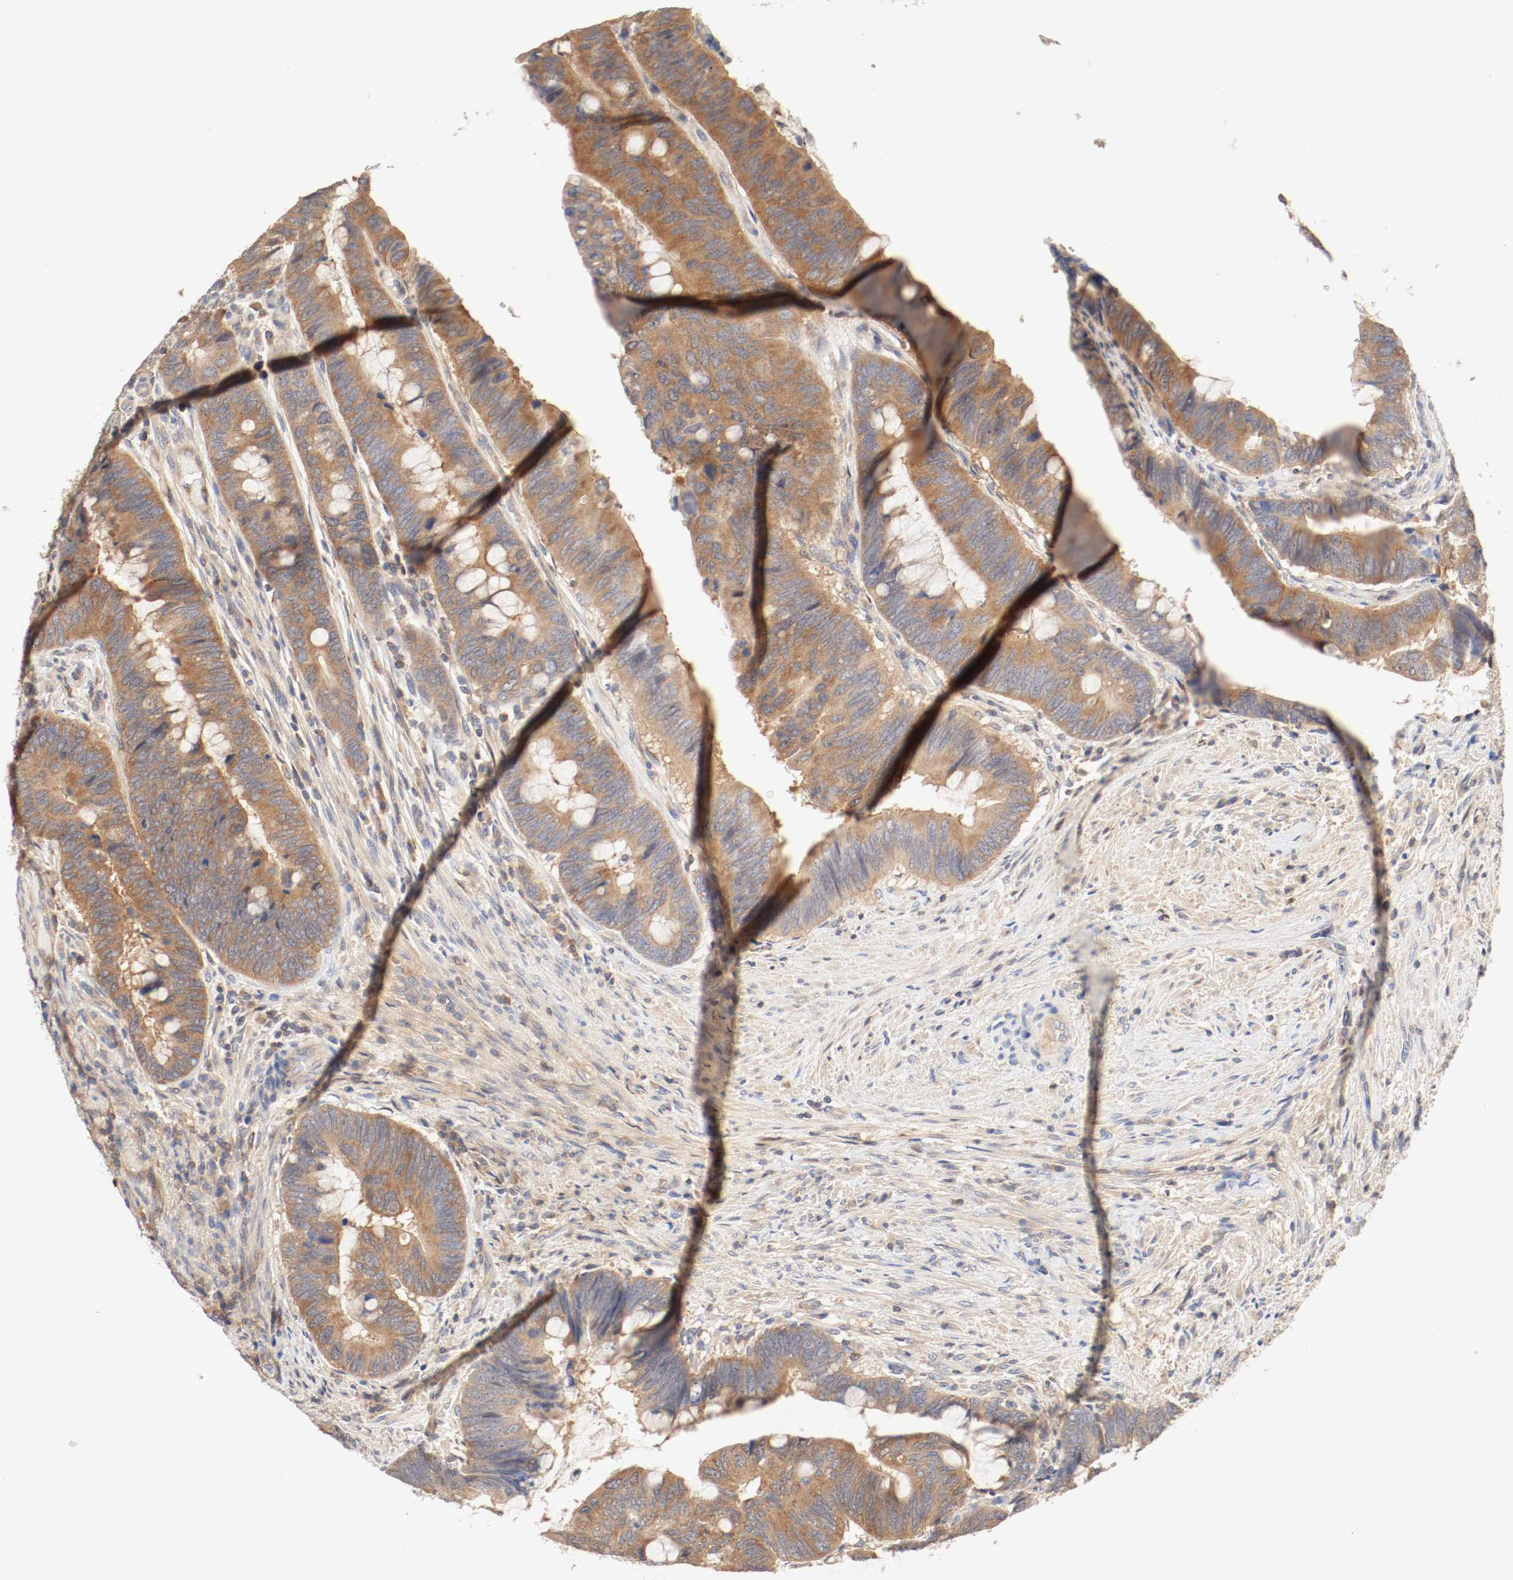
{"staining": {"intensity": "strong", "quantity": ">75%", "location": "cytoplasmic/membranous"}, "tissue": "colorectal cancer", "cell_type": "Tumor cells", "image_type": "cancer", "snomed": [{"axis": "morphology", "description": "Normal tissue, NOS"}, {"axis": "morphology", "description": "Adenocarcinoma, NOS"}, {"axis": "topography", "description": "Rectum"}], "caption": "About >75% of tumor cells in colorectal cancer (adenocarcinoma) demonstrate strong cytoplasmic/membranous protein positivity as visualized by brown immunohistochemical staining.", "gene": "GIT1", "patient": {"sex": "male", "age": 92}}